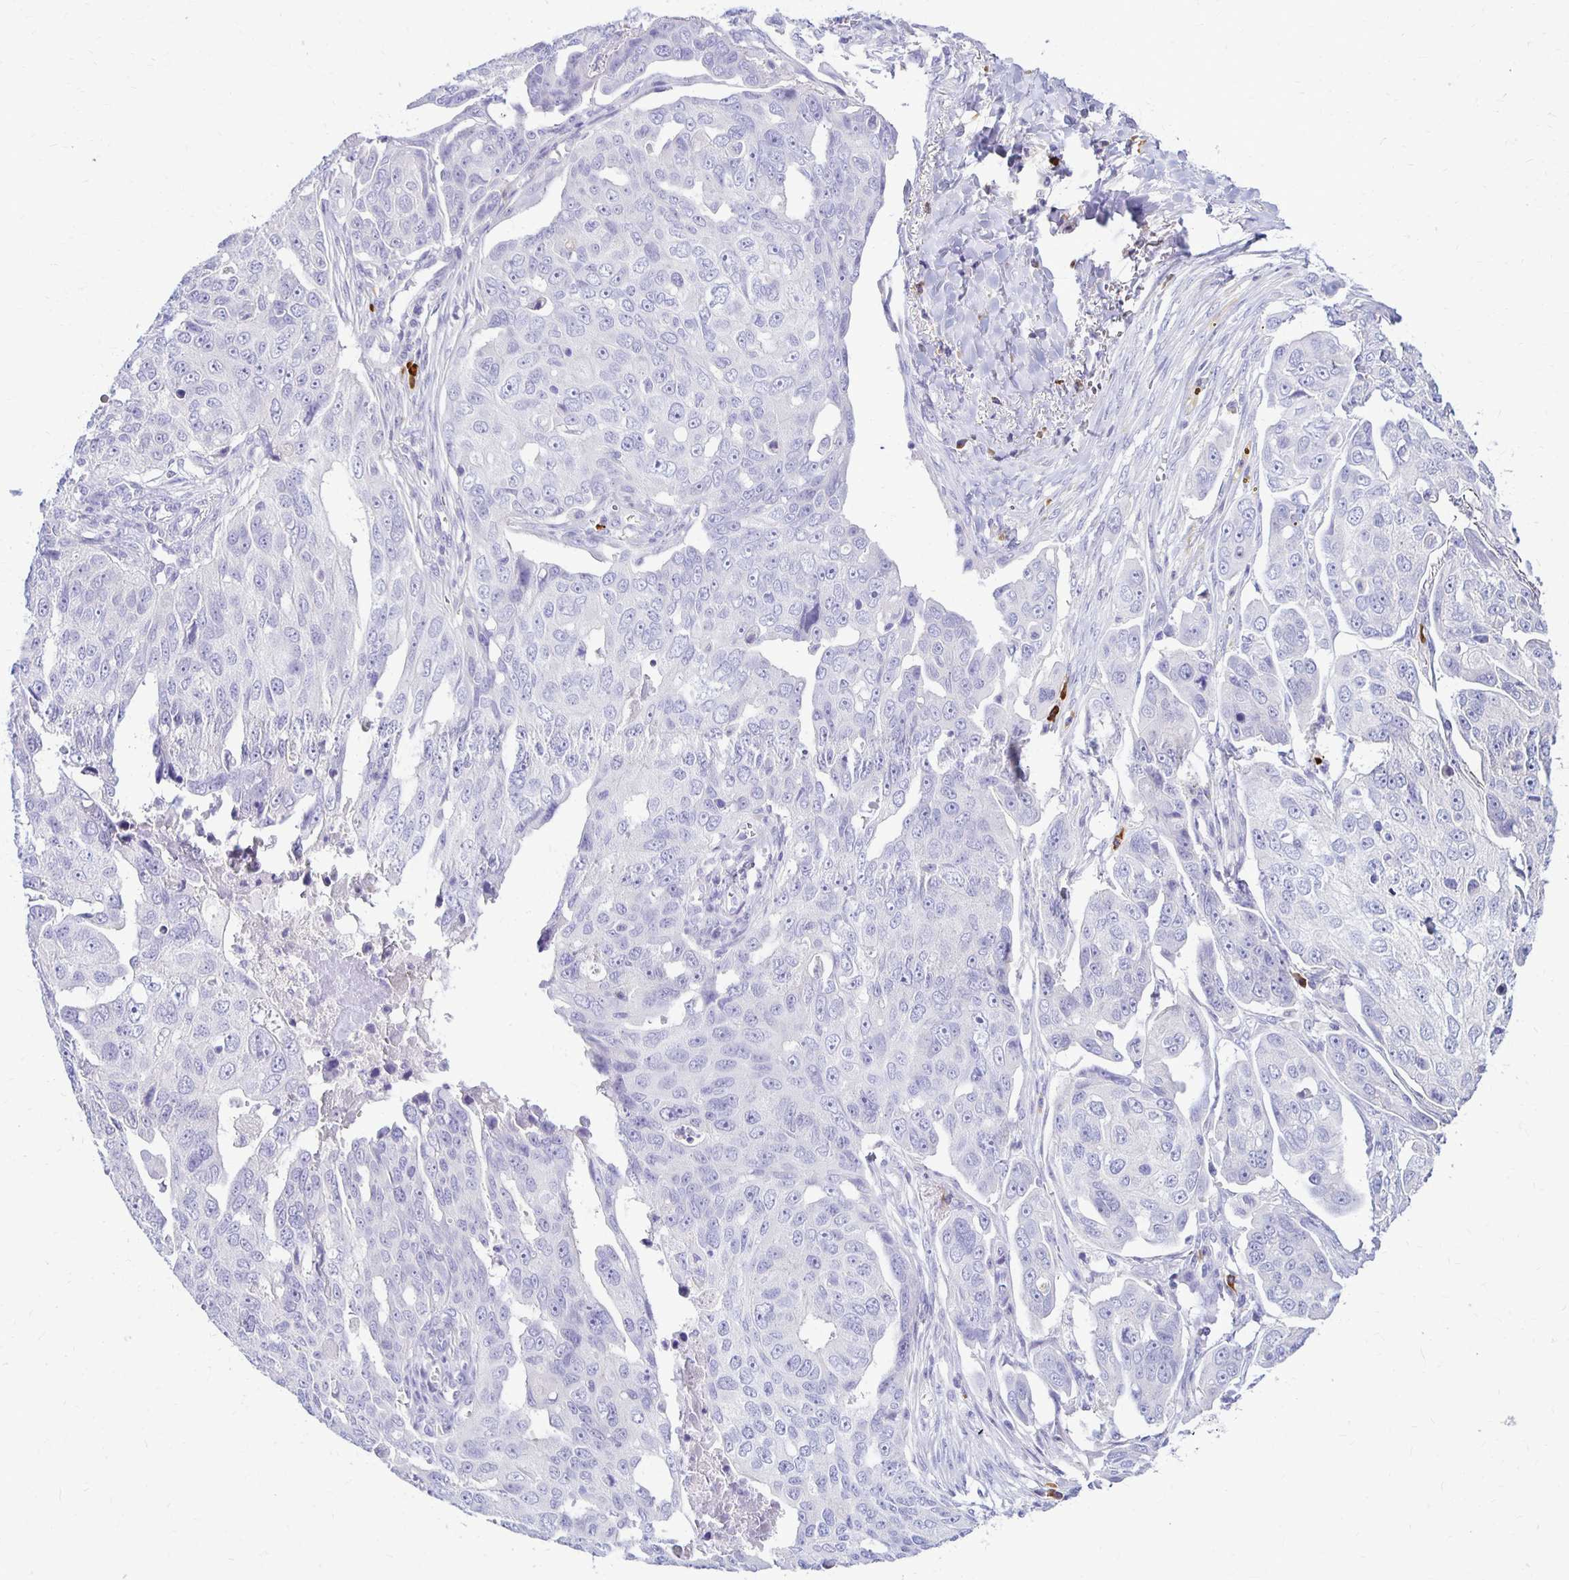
{"staining": {"intensity": "negative", "quantity": "none", "location": "none"}, "tissue": "ovarian cancer", "cell_type": "Tumor cells", "image_type": "cancer", "snomed": [{"axis": "morphology", "description": "Carcinoma, endometroid"}, {"axis": "topography", "description": "Ovary"}], "caption": "Tumor cells are negative for protein expression in human ovarian endometroid carcinoma.", "gene": "FNTB", "patient": {"sex": "female", "age": 70}}